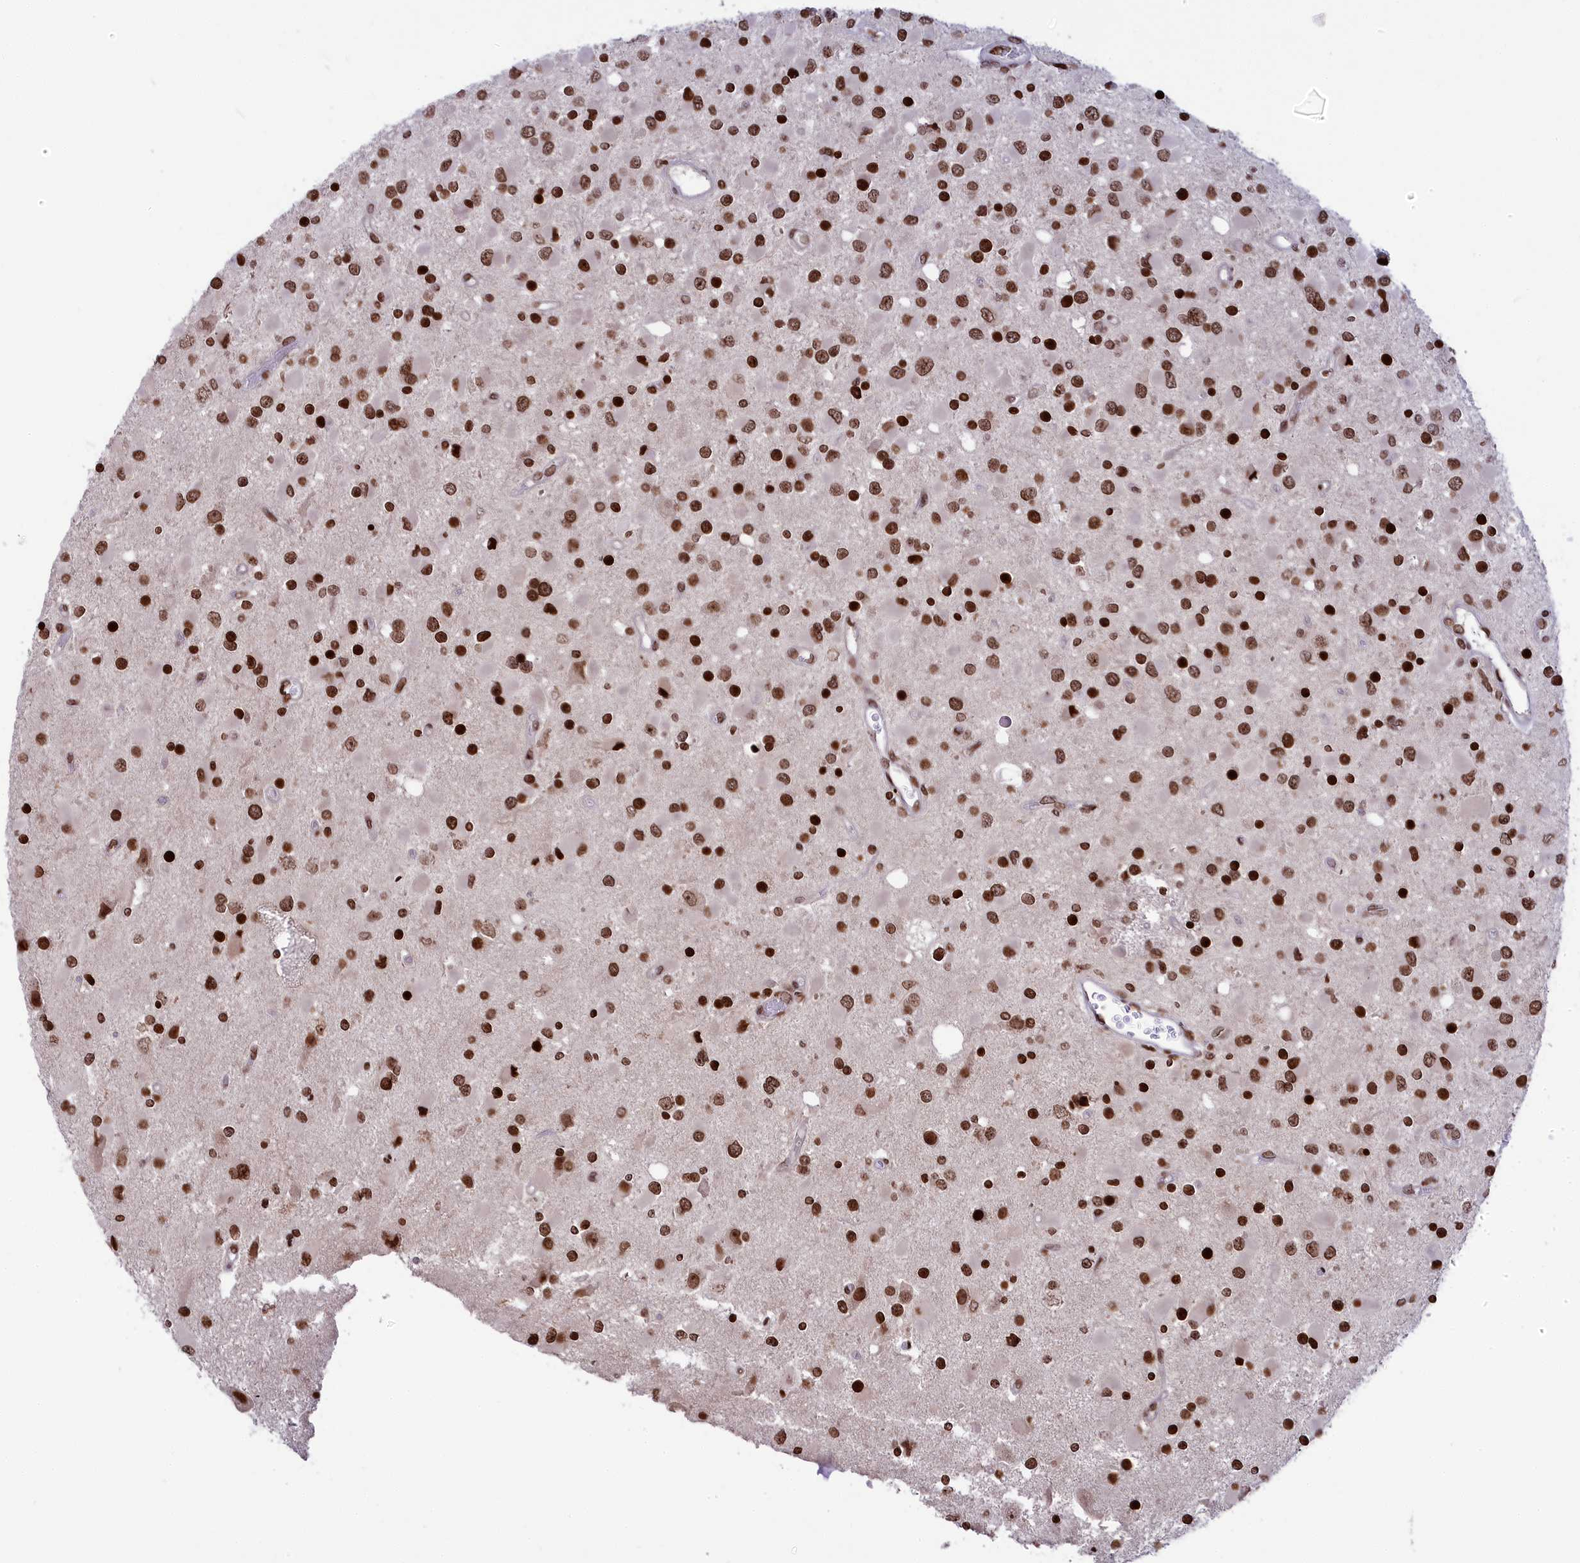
{"staining": {"intensity": "strong", "quantity": ">75%", "location": "nuclear"}, "tissue": "glioma", "cell_type": "Tumor cells", "image_type": "cancer", "snomed": [{"axis": "morphology", "description": "Glioma, malignant, High grade"}, {"axis": "topography", "description": "Brain"}], "caption": "Glioma stained with DAB immunohistochemistry reveals high levels of strong nuclear staining in approximately >75% of tumor cells. (brown staining indicates protein expression, while blue staining denotes nuclei).", "gene": "TET2", "patient": {"sex": "male", "age": 53}}